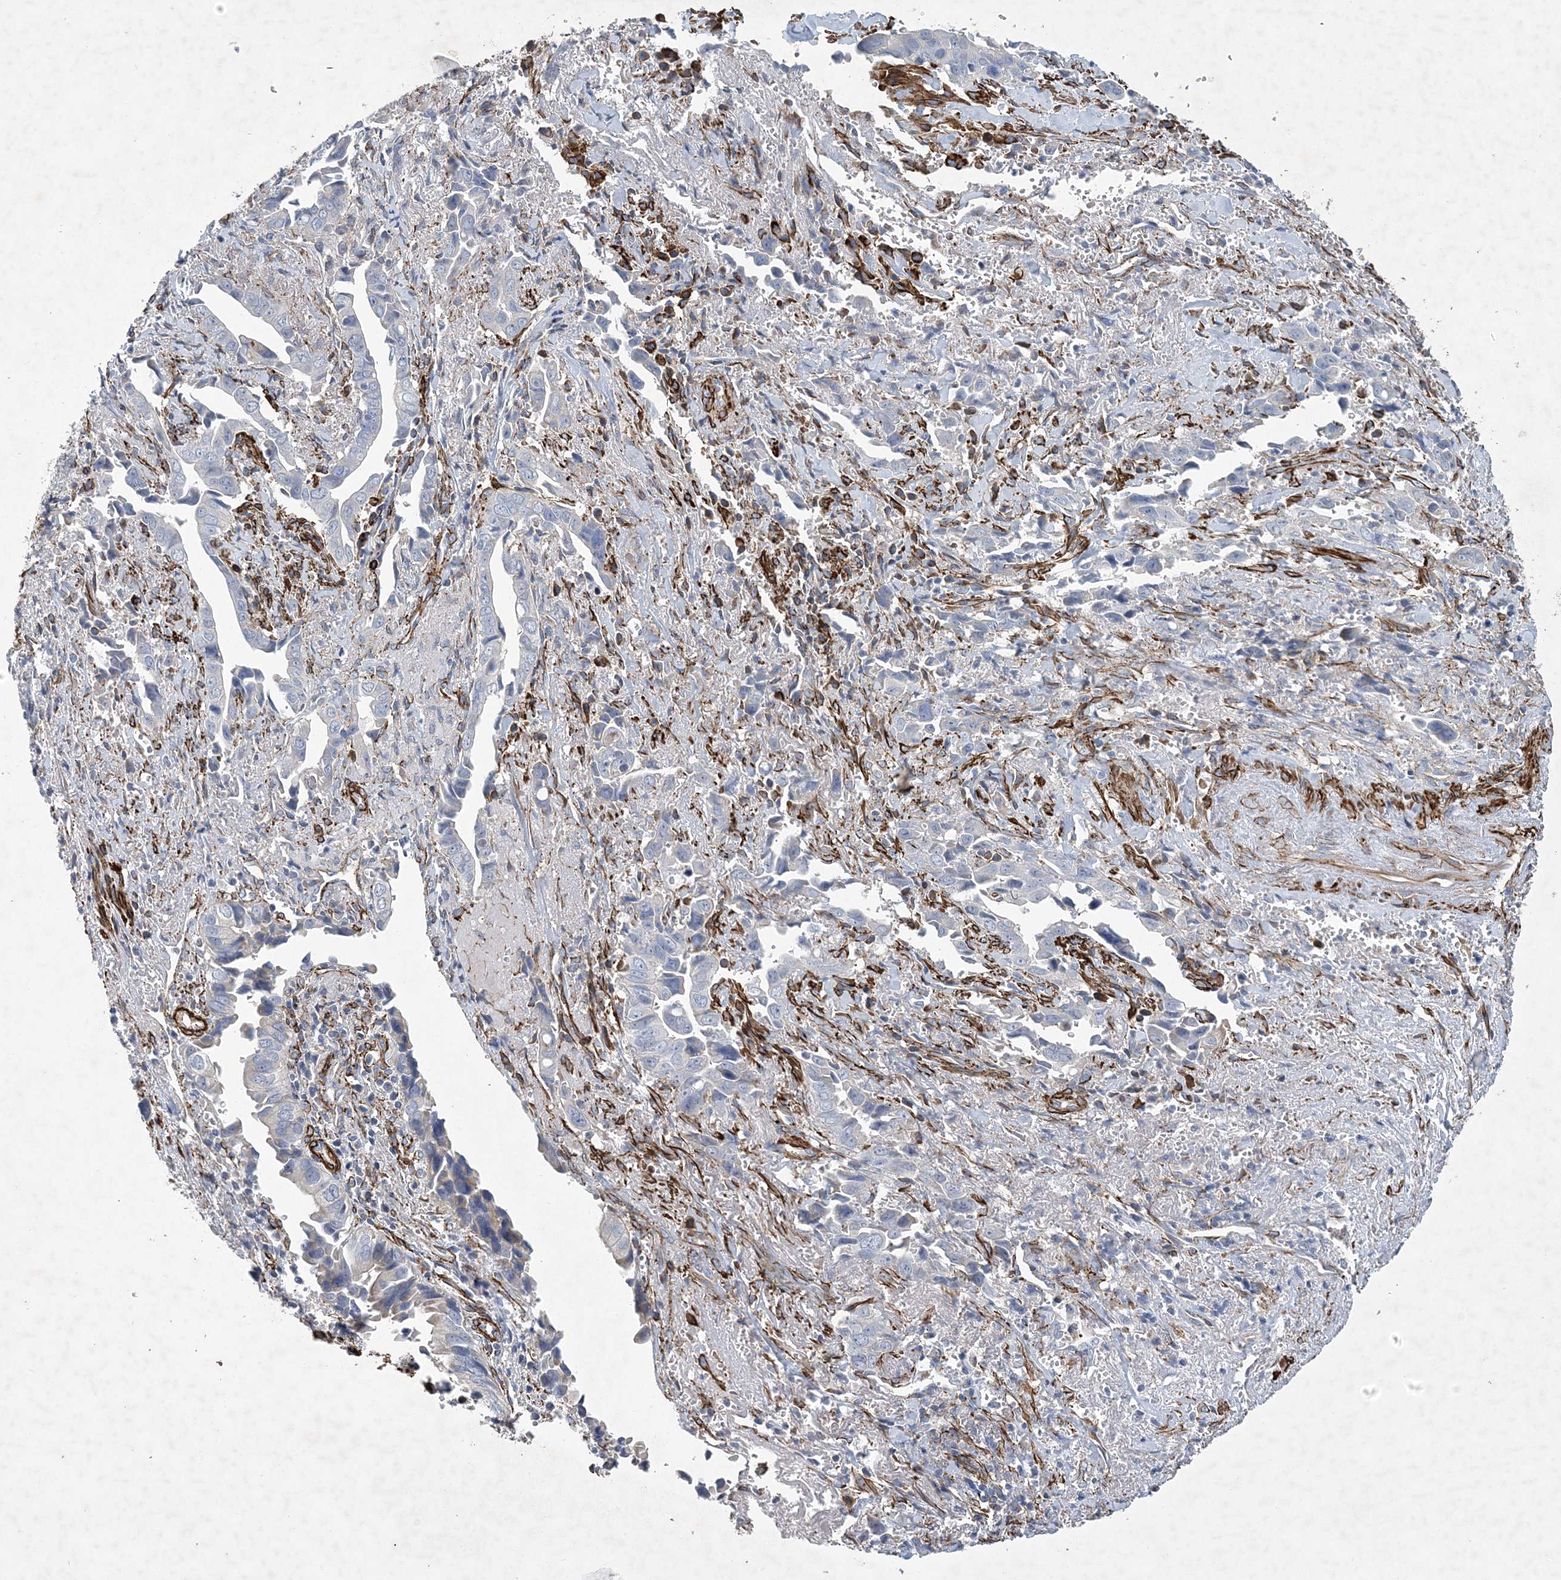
{"staining": {"intensity": "negative", "quantity": "none", "location": "none"}, "tissue": "liver cancer", "cell_type": "Tumor cells", "image_type": "cancer", "snomed": [{"axis": "morphology", "description": "Cholangiocarcinoma"}, {"axis": "topography", "description": "Liver"}], "caption": "There is no significant positivity in tumor cells of liver cancer.", "gene": "ARSJ", "patient": {"sex": "female", "age": 79}}